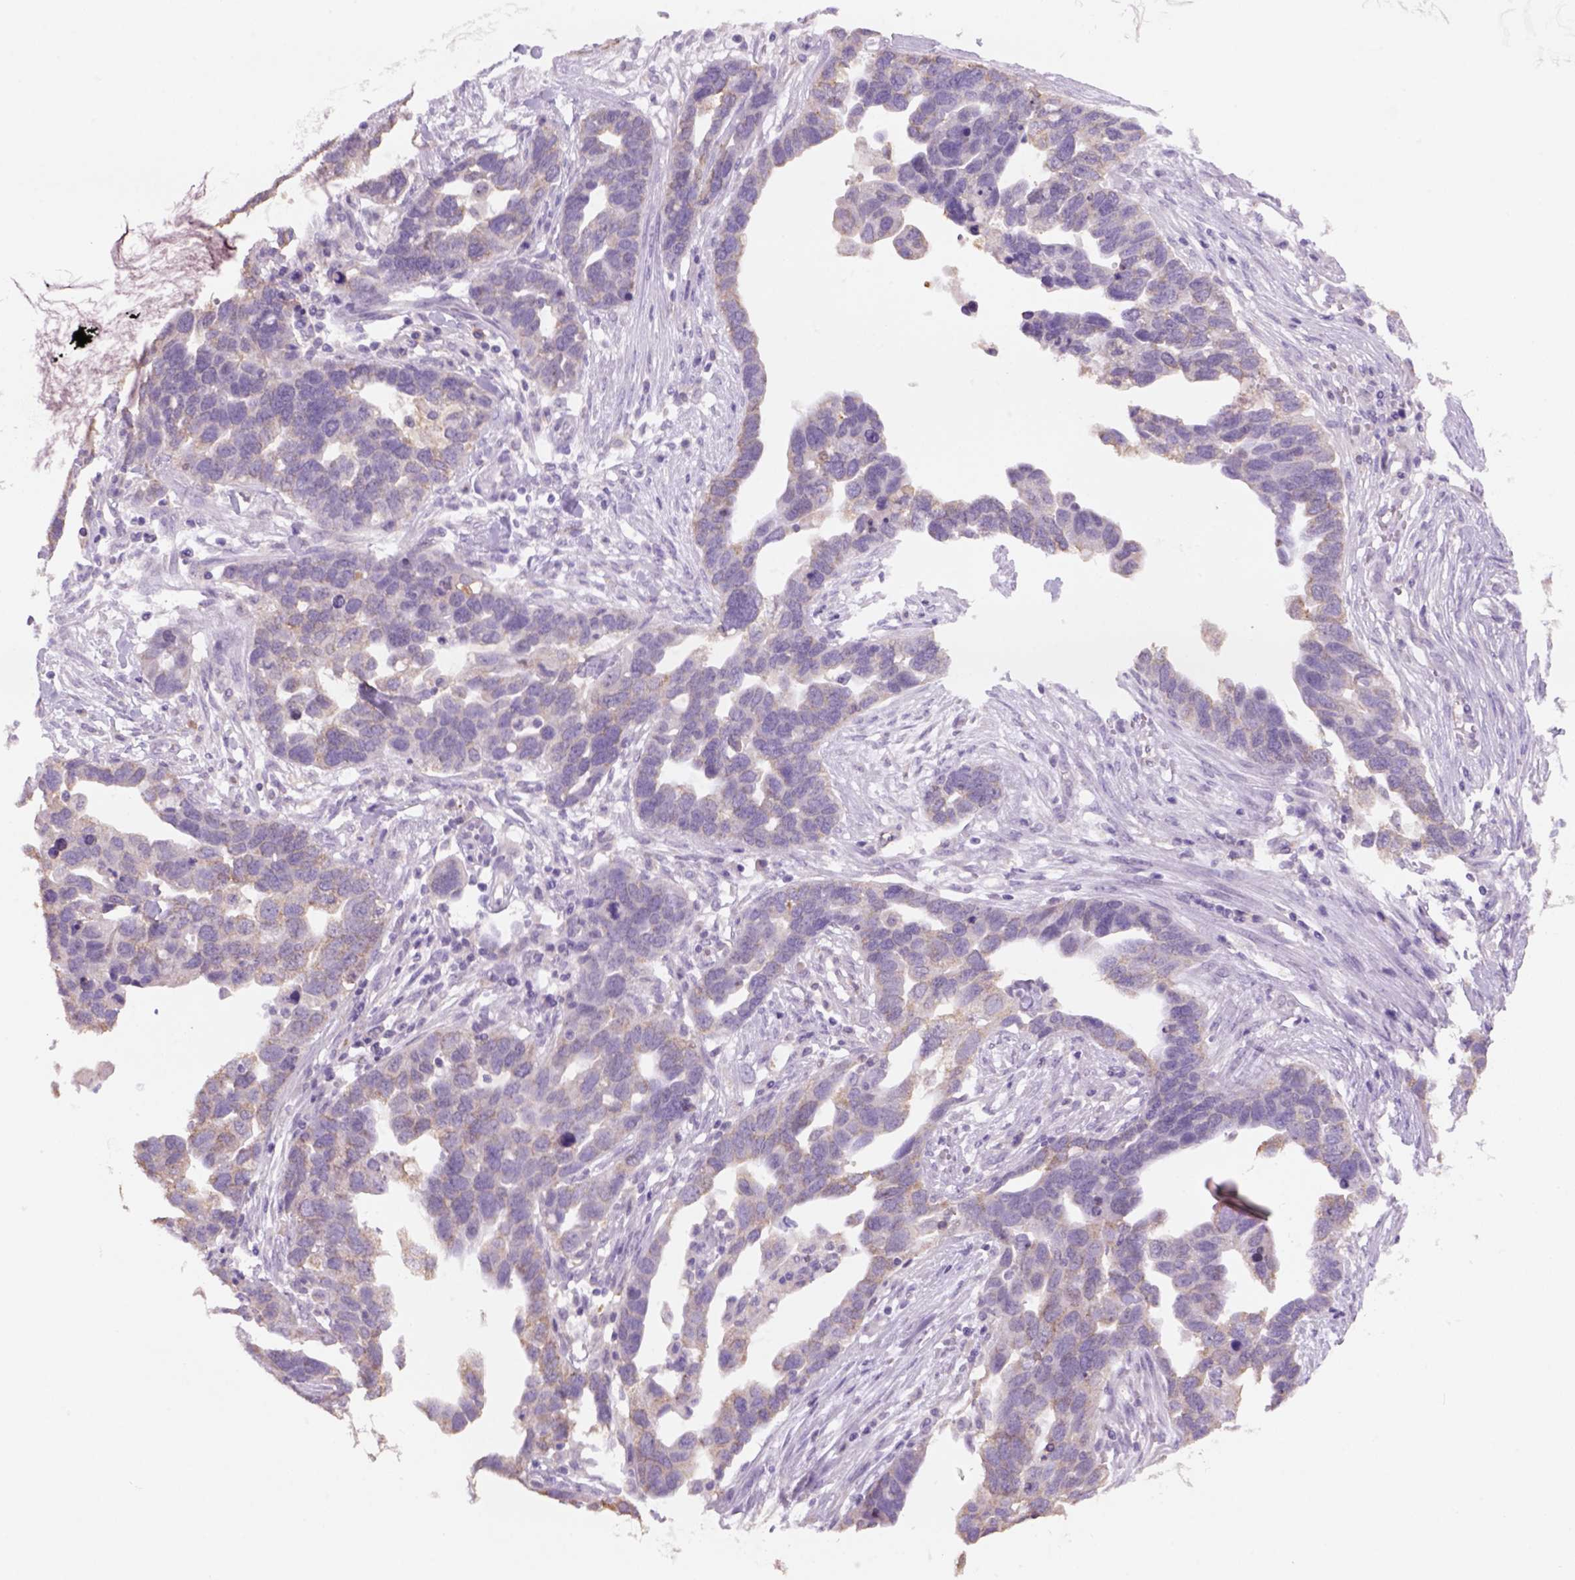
{"staining": {"intensity": "weak", "quantity": ">75%", "location": "cytoplasmic/membranous"}, "tissue": "ovarian cancer", "cell_type": "Tumor cells", "image_type": "cancer", "snomed": [{"axis": "morphology", "description": "Cystadenocarcinoma, serous, NOS"}, {"axis": "topography", "description": "Ovary"}], "caption": "Immunohistochemistry (IHC) (DAB) staining of serous cystadenocarcinoma (ovarian) demonstrates weak cytoplasmic/membranous protein positivity in approximately >75% of tumor cells. (DAB IHC with brightfield microscopy, high magnification).", "gene": "NAALAD2", "patient": {"sex": "female", "age": 54}}